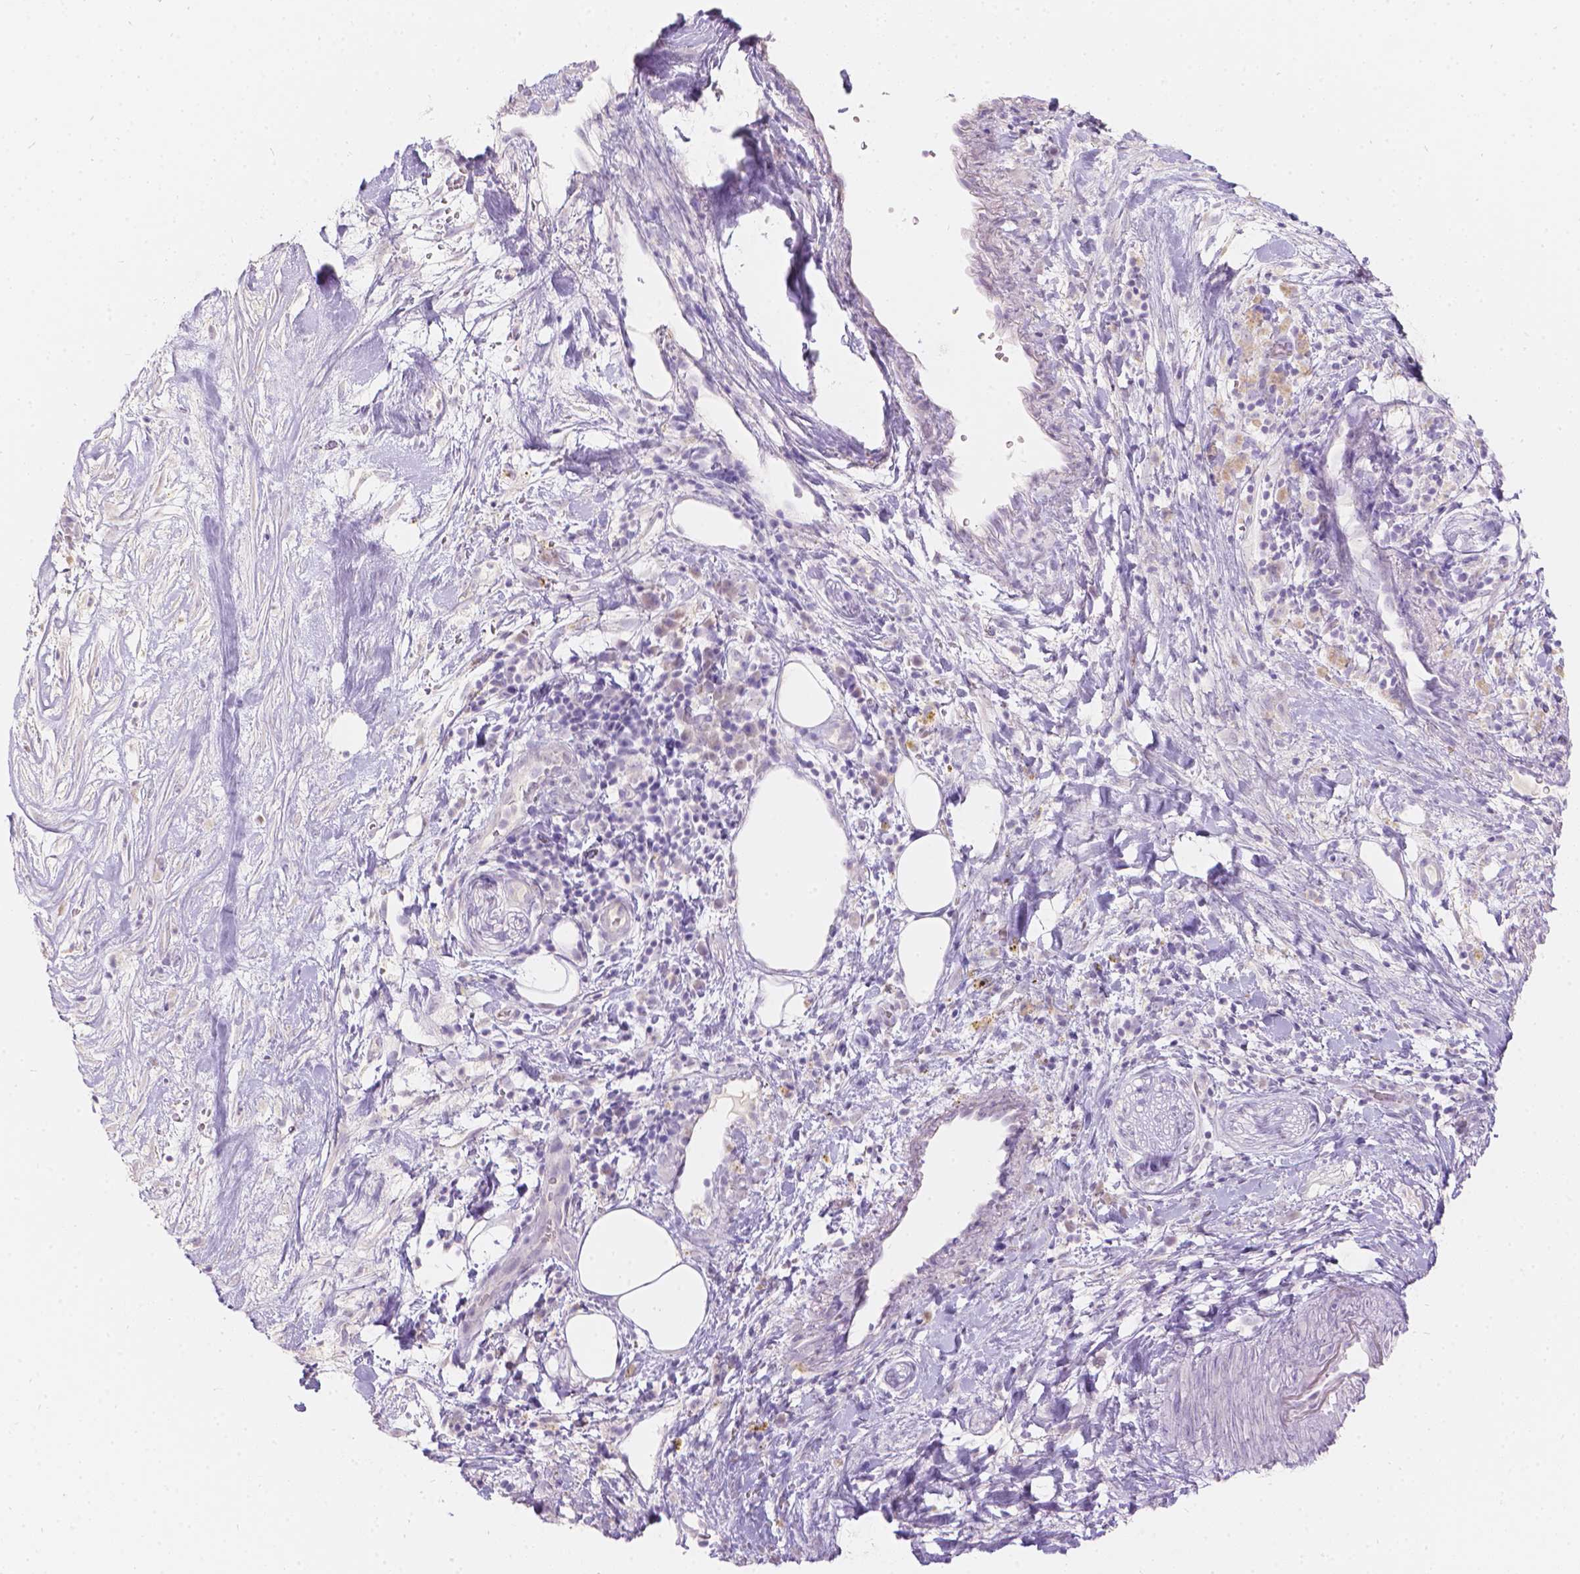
{"staining": {"intensity": "negative", "quantity": "none", "location": "none"}, "tissue": "pancreatic cancer", "cell_type": "Tumor cells", "image_type": "cancer", "snomed": [{"axis": "morphology", "description": "Adenocarcinoma, NOS"}, {"axis": "topography", "description": "Pancreas"}], "caption": "Image shows no protein positivity in tumor cells of pancreatic cancer tissue. (DAB (3,3'-diaminobenzidine) IHC visualized using brightfield microscopy, high magnification).", "gene": "HTN3", "patient": {"sex": "male", "age": 44}}